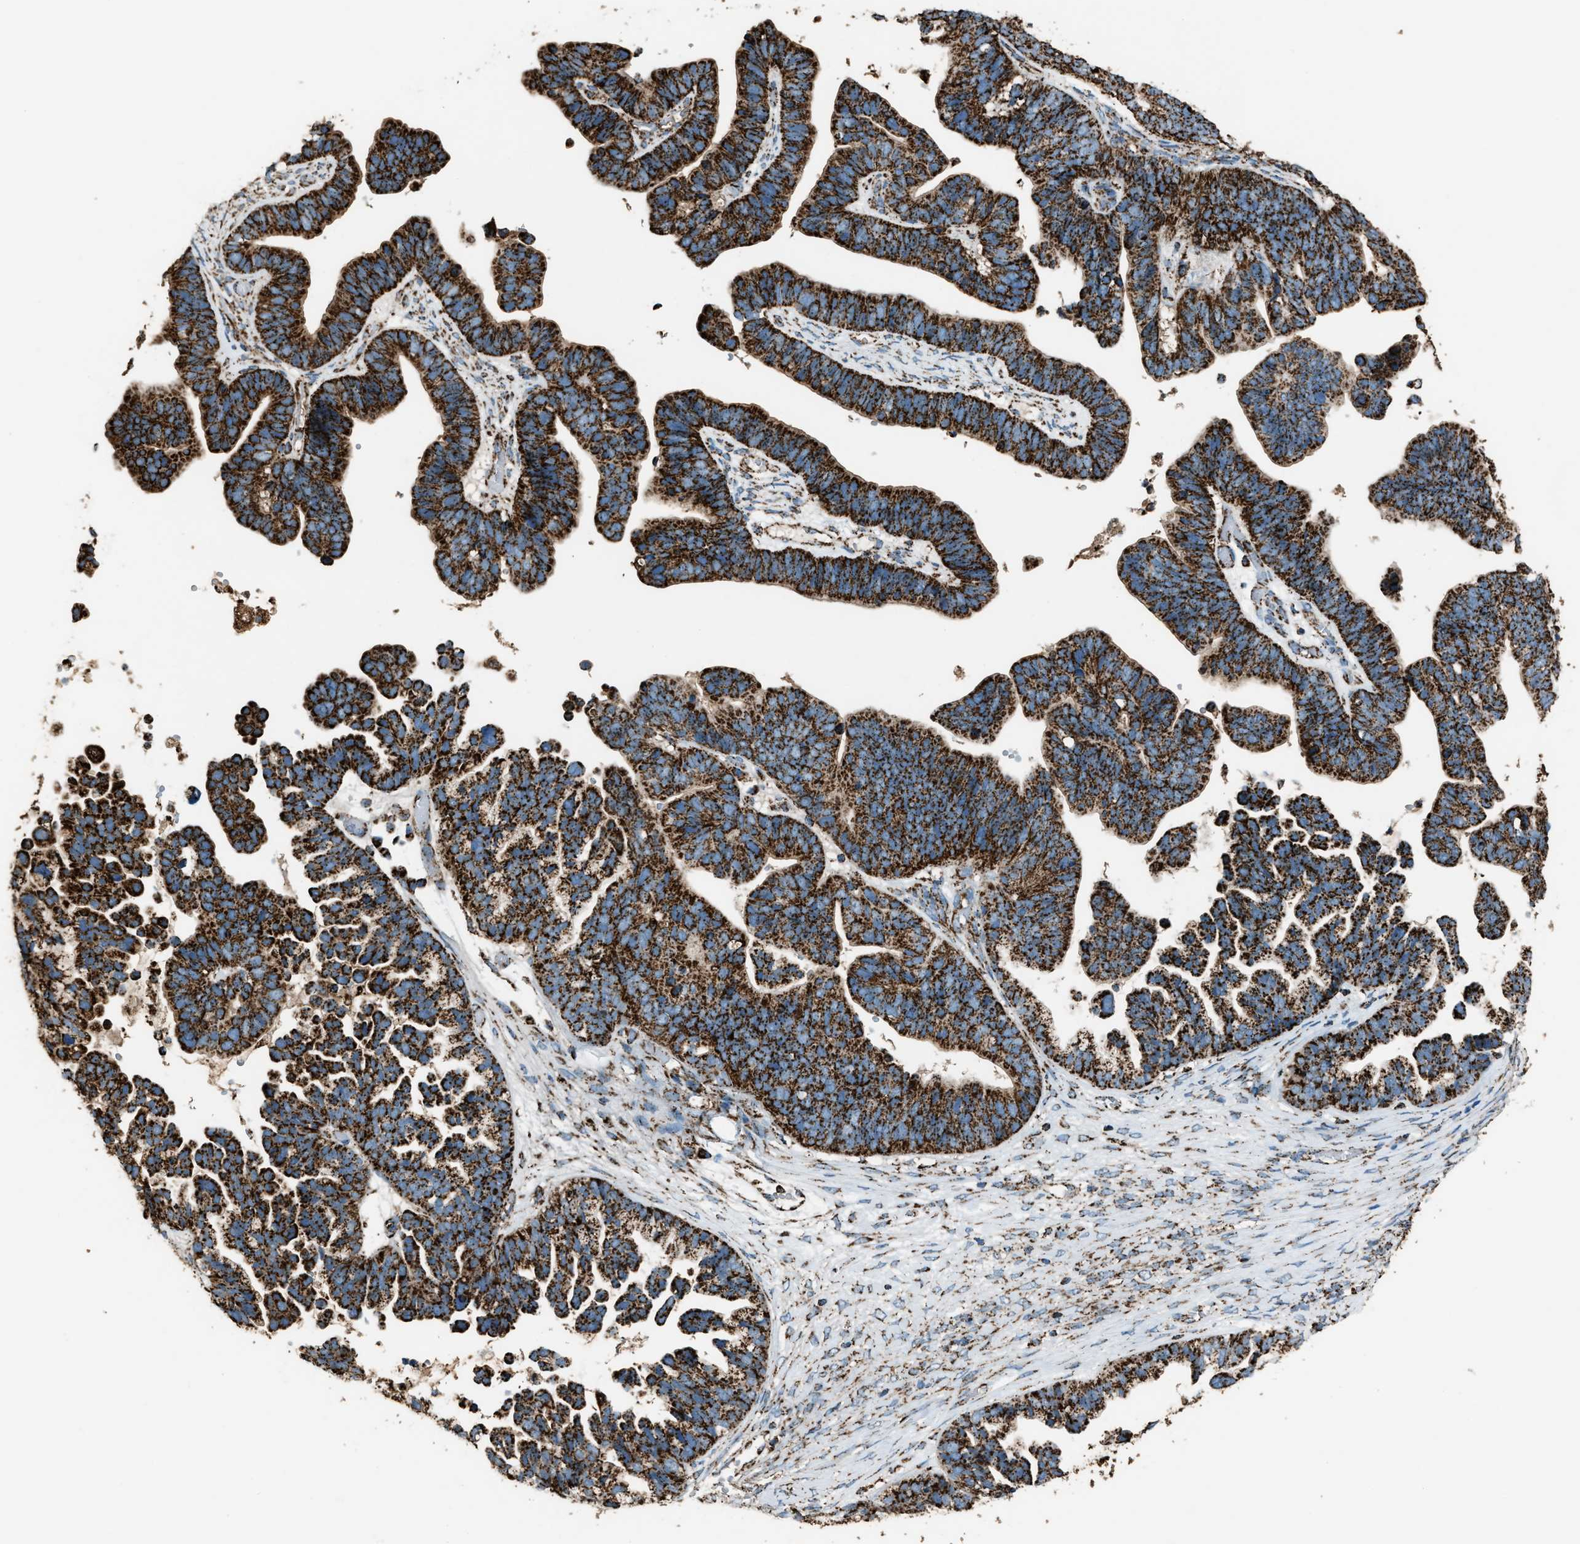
{"staining": {"intensity": "strong", "quantity": ">75%", "location": "cytoplasmic/membranous"}, "tissue": "ovarian cancer", "cell_type": "Tumor cells", "image_type": "cancer", "snomed": [{"axis": "morphology", "description": "Cystadenocarcinoma, serous, NOS"}, {"axis": "topography", "description": "Ovary"}], "caption": "Protein expression analysis of human serous cystadenocarcinoma (ovarian) reveals strong cytoplasmic/membranous staining in about >75% of tumor cells.", "gene": "MDH2", "patient": {"sex": "female", "age": 56}}